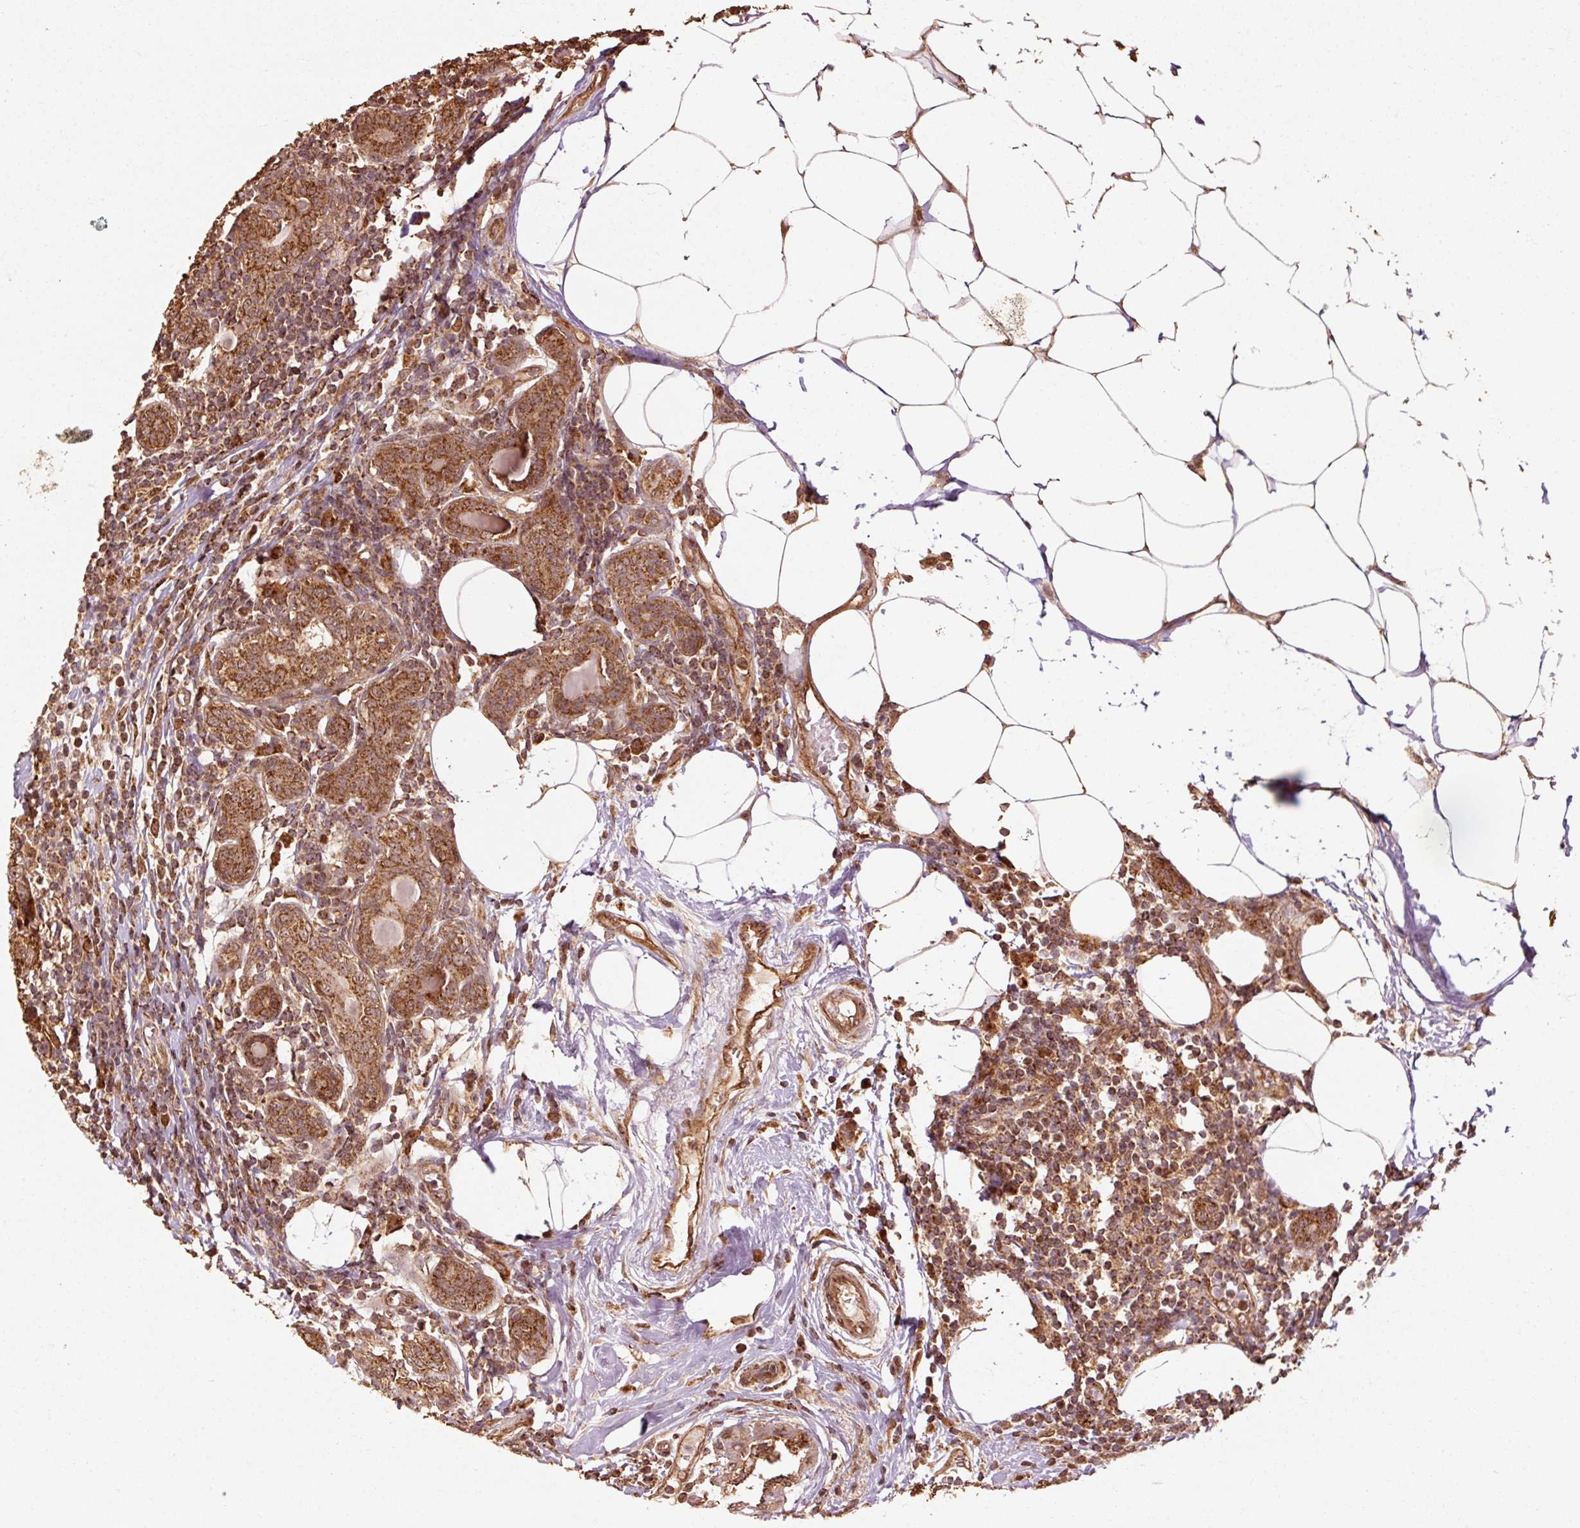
{"staining": {"intensity": "strong", "quantity": ">75%", "location": "cytoplasmic/membranous"}, "tissue": "breast cancer", "cell_type": "Tumor cells", "image_type": "cancer", "snomed": [{"axis": "morphology", "description": "Lobular carcinoma"}, {"axis": "topography", "description": "Breast"}], "caption": "An IHC photomicrograph of tumor tissue is shown. Protein staining in brown shows strong cytoplasmic/membranous positivity in breast lobular carcinoma within tumor cells. (IHC, brightfield microscopy, high magnification).", "gene": "MRPL16", "patient": {"sex": "female", "age": 59}}